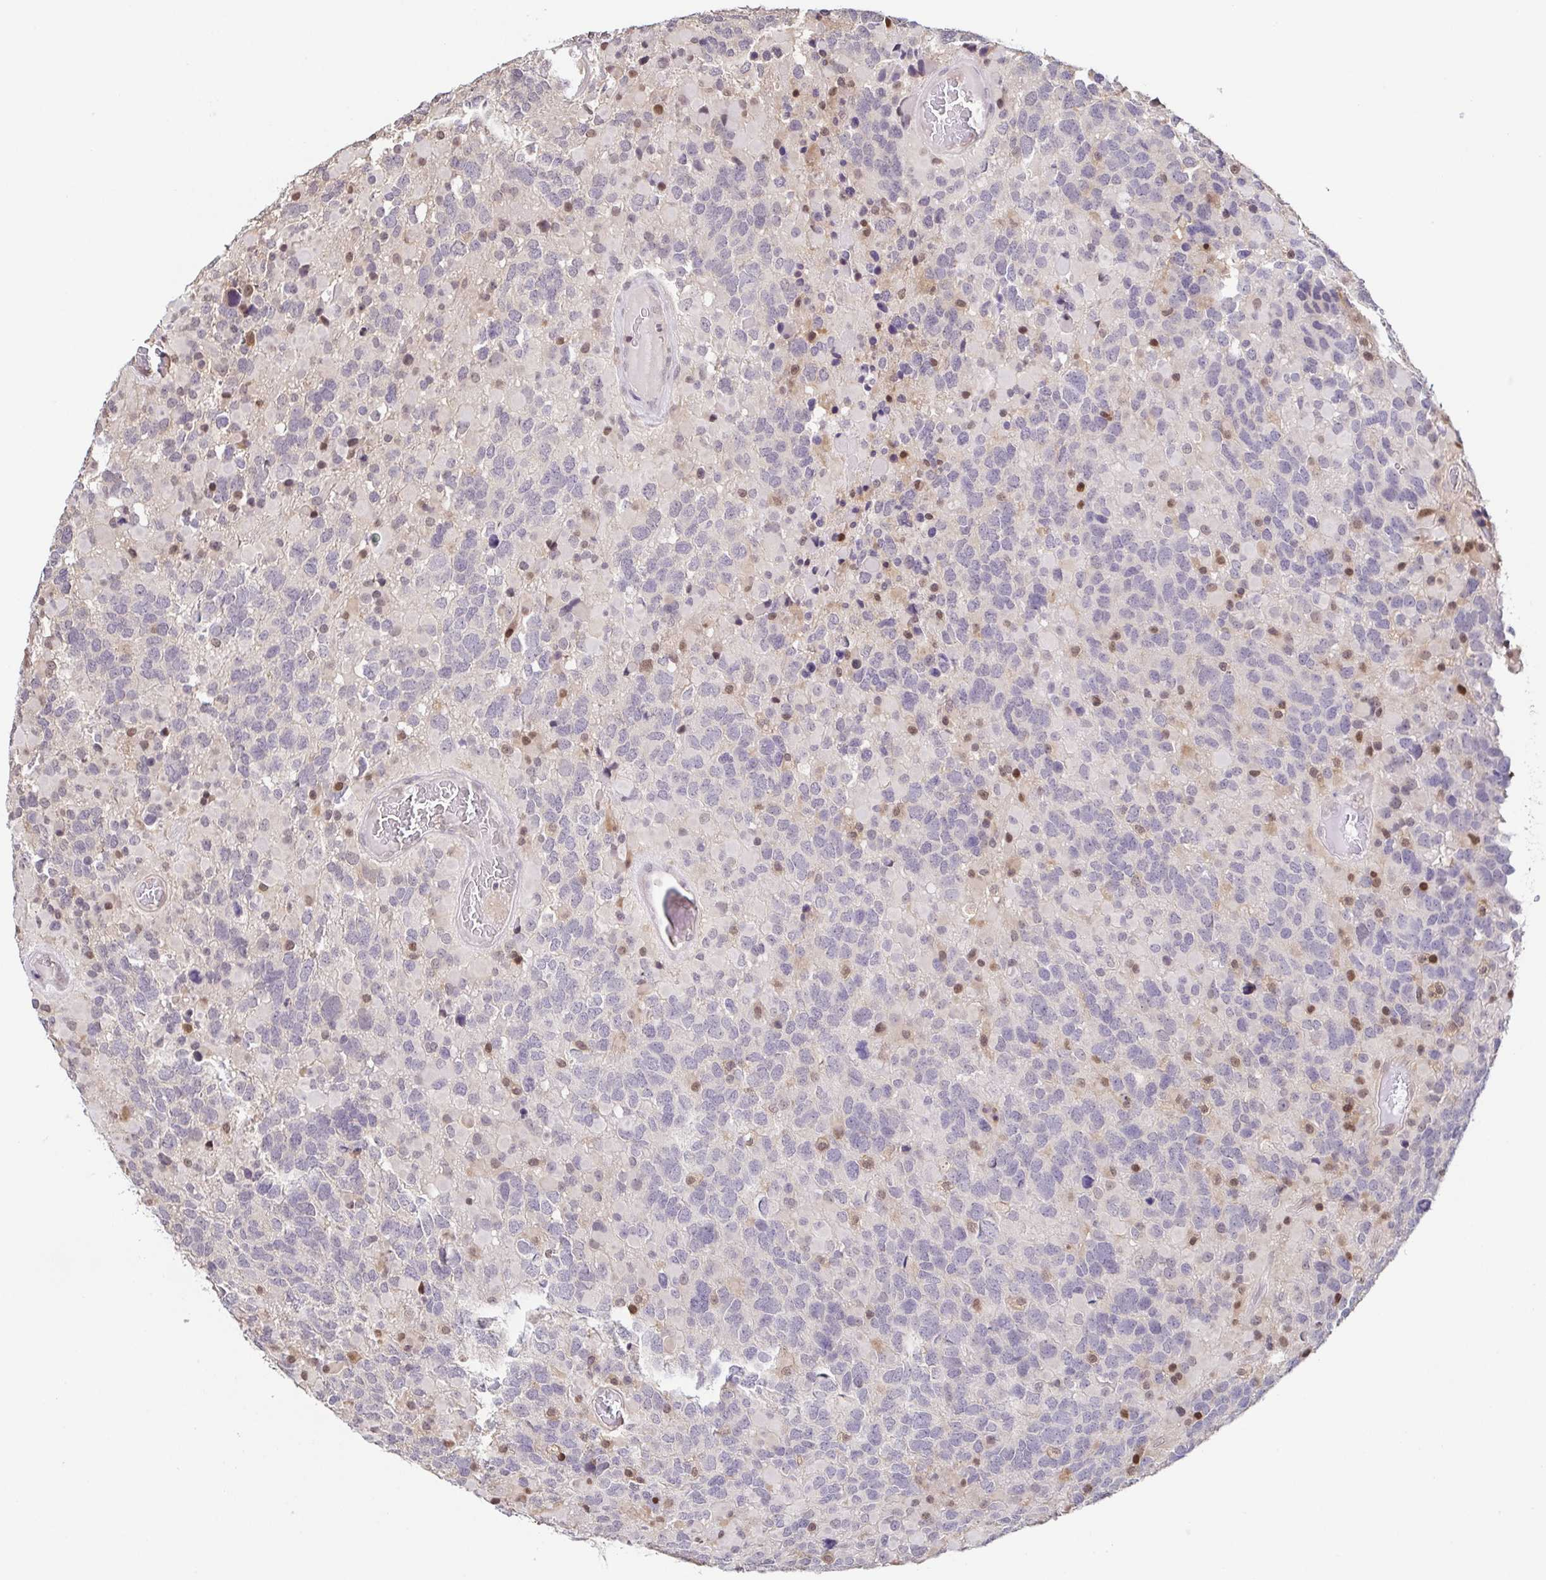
{"staining": {"intensity": "moderate", "quantity": "<25%", "location": "nuclear"}, "tissue": "glioma", "cell_type": "Tumor cells", "image_type": "cancer", "snomed": [{"axis": "morphology", "description": "Glioma, malignant, High grade"}, {"axis": "topography", "description": "Brain"}], "caption": "IHC histopathology image of human high-grade glioma (malignant) stained for a protein (brown), which exhibits low levels of moderate nuclear expression in approximately <25% of tumor cells.", "gene": "PSMB9", "patient": {"sex": "female", "age": 40}}